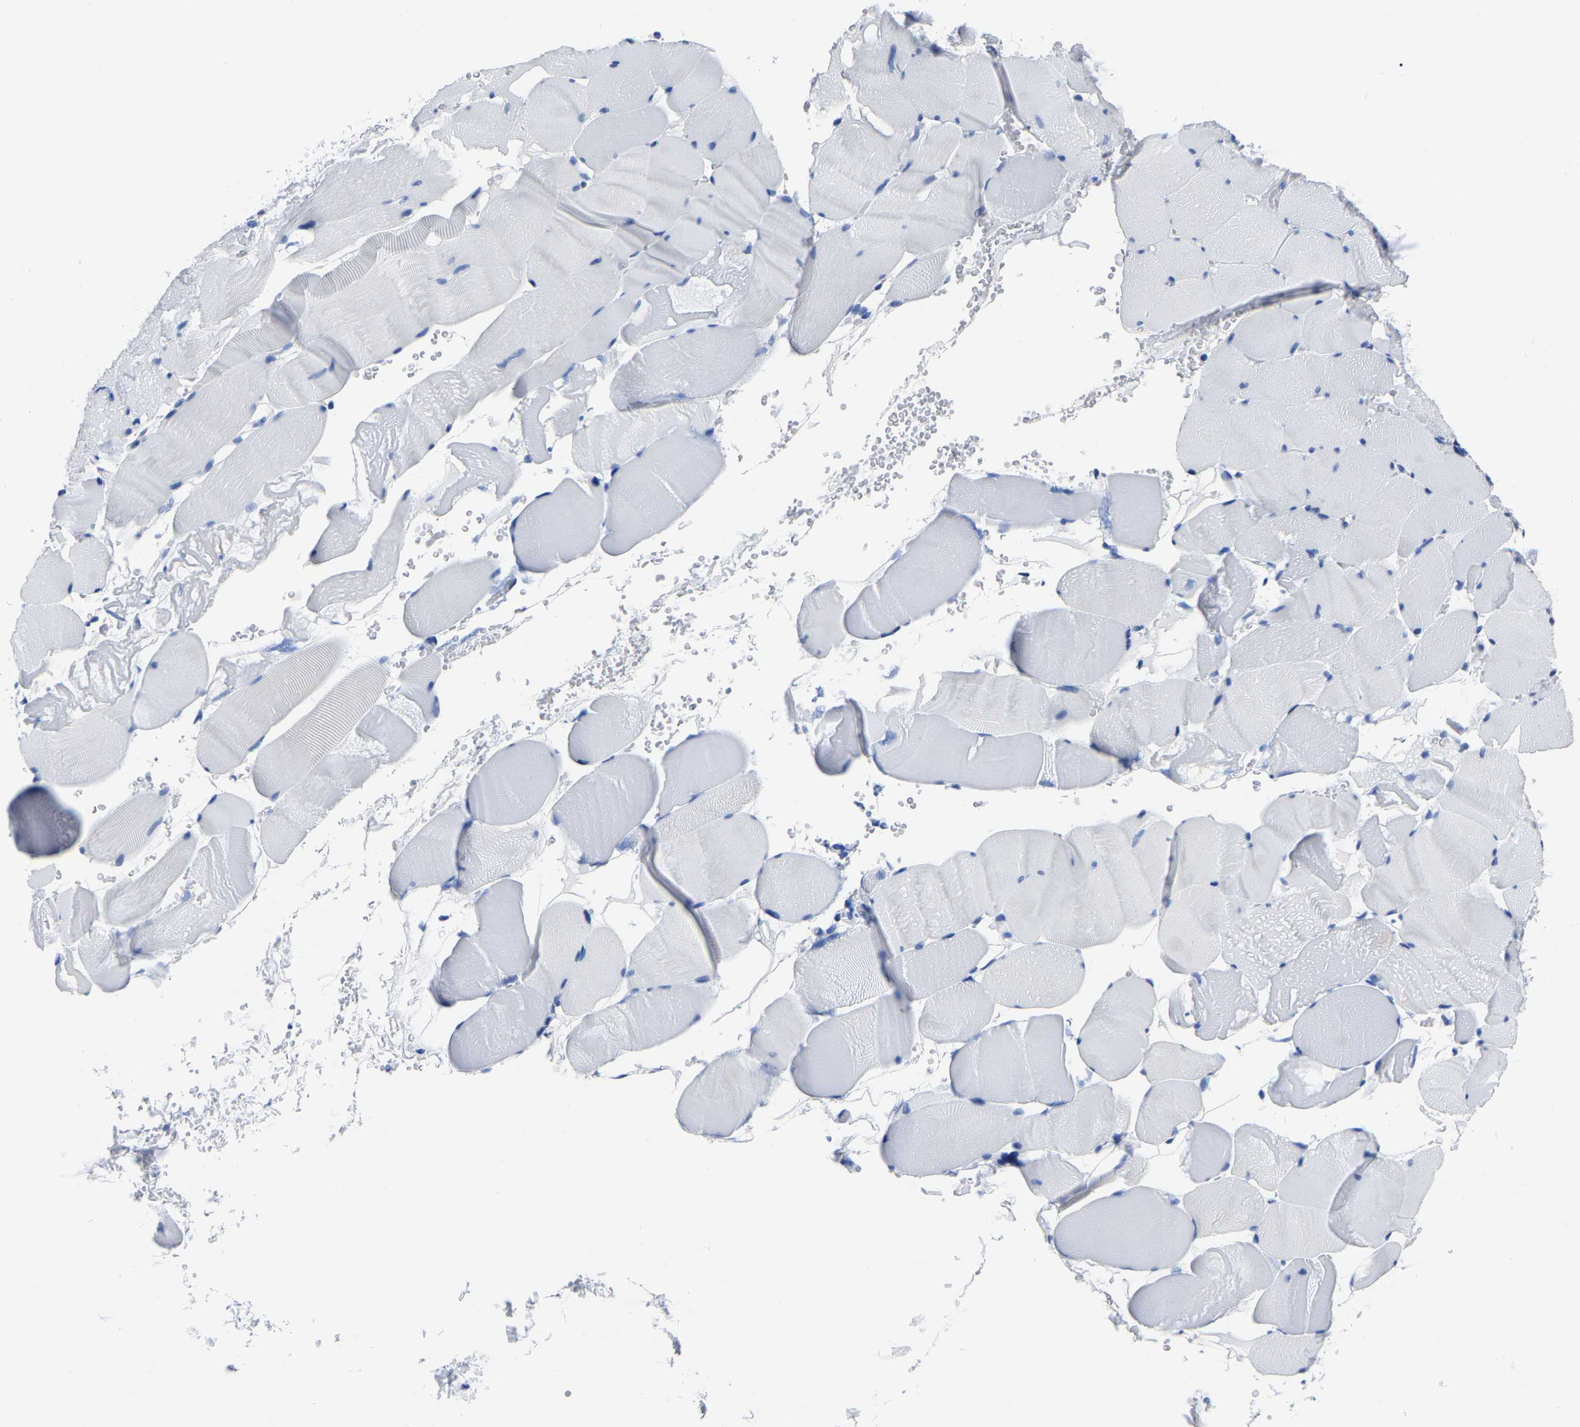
{"staining": {"intensity": "negative", "quantity": "none", "location": "none"}, "tissue": "skeletal muscle", "cell_type": "Myocytes", "image_type": "normal", "snomed": [{"axis": "morphology", "description": "Normal tissue, NOS"}, {"axis": "topography", "description": "Skeletal muscle"}], "caption": "This image is of unremarkable skeletal muscle stained with immunohistochemistry (IHC) to label a protein in brown with the nuclei are counter-stained blue. There is no positivity in myocytes. (IHC, brightfield microscopy, high magnification).", "gene": "IMPG2", "patient": {"sex": "male", "age": 62}}